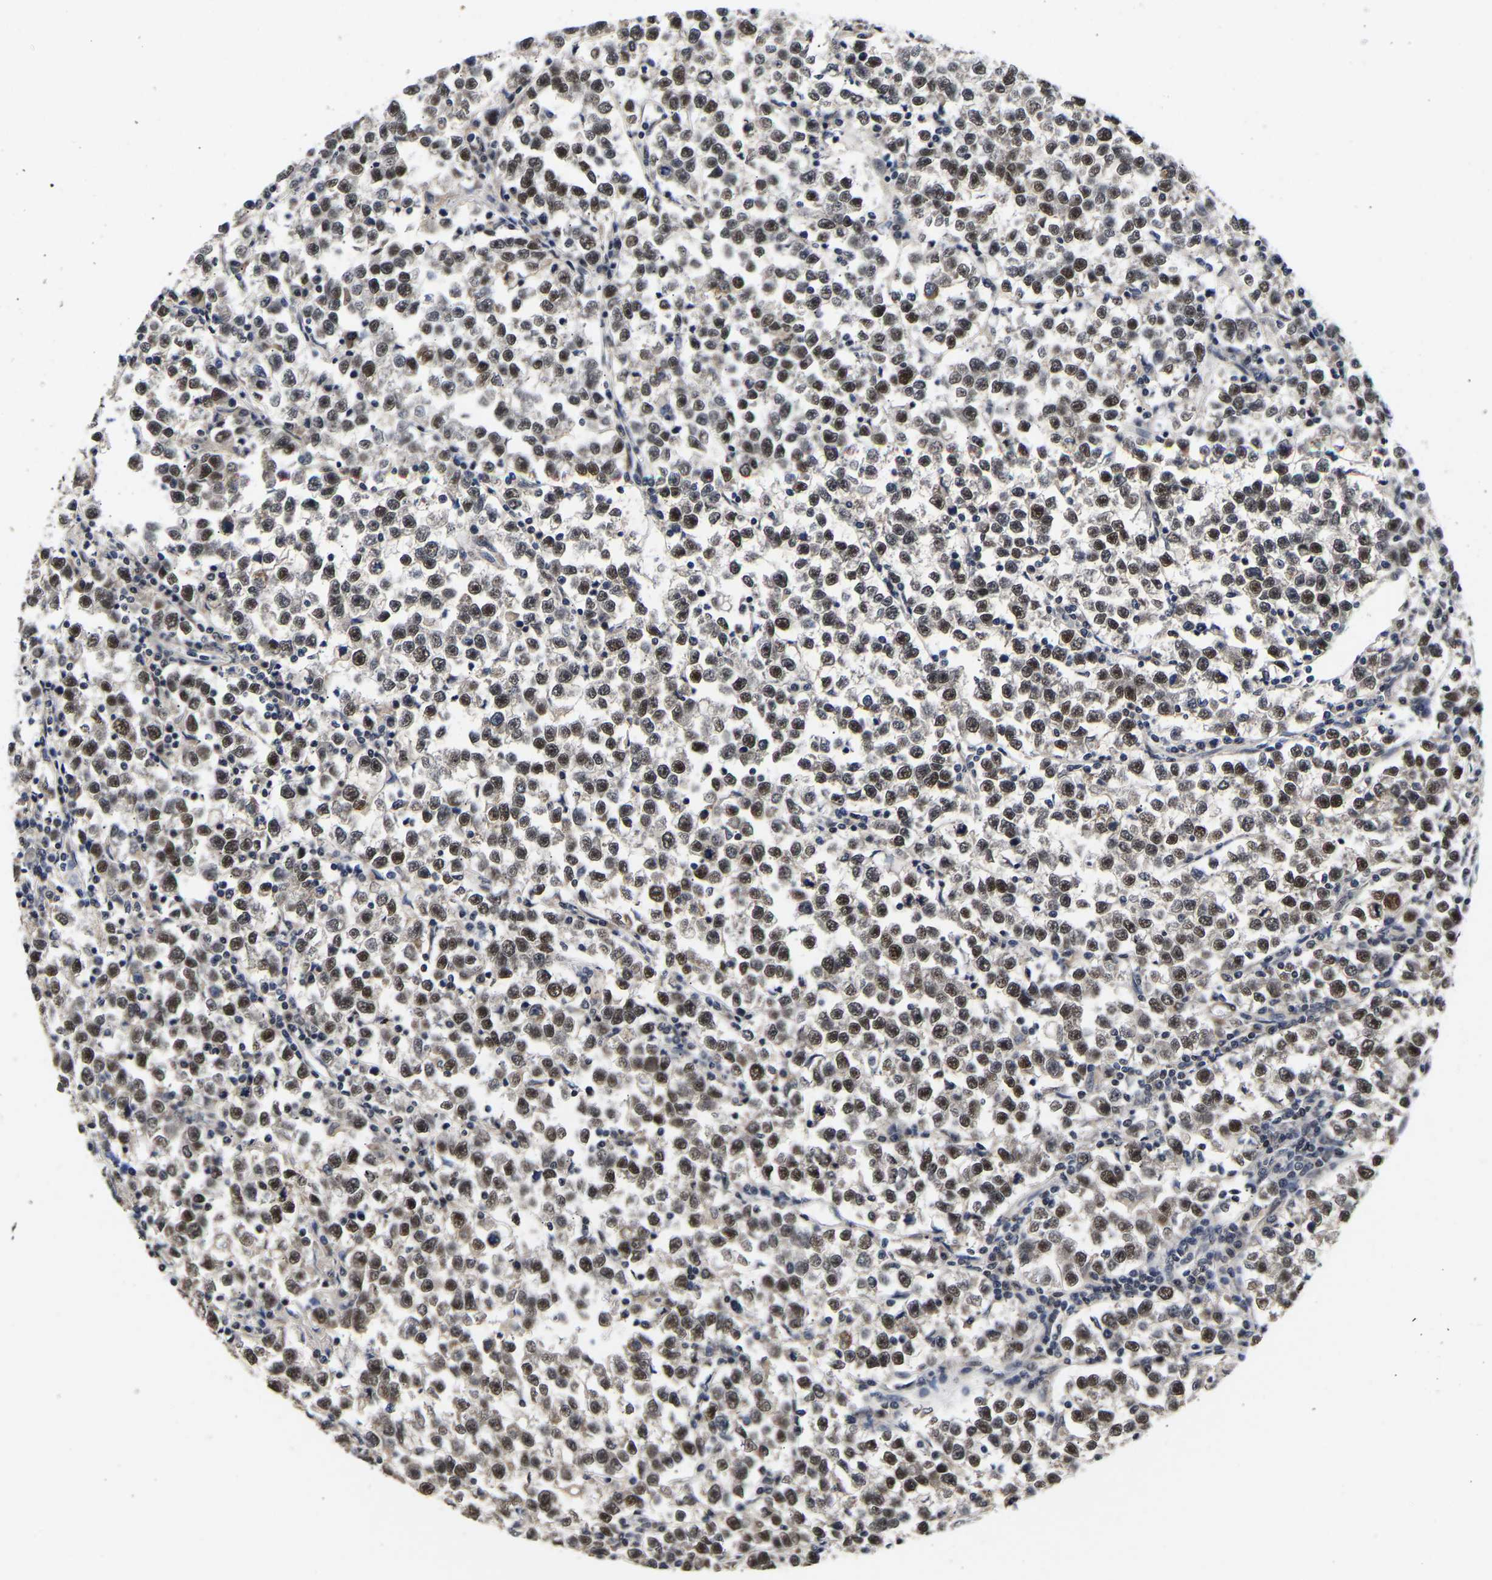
{"staining": {"intensity": "moderate", "quantity": ">75%", "location": "cytoplasmic/membranous,nuclear"}, "tissue": "testis cancer", "cell_type": "Tumor cells", "image_type": "cancer", "snomed": [{"axis": "morphology", "description": "Normal tissue, NOS"}, {"axis": "morphology", "description": "Seminoma, NOS"}, {"axis": "topography", "description": "Testis"}], "caption": "Approximately >75% of tumor cells in testis cancer display moderate cytoplasmic/membranous and nuclear protein positivity as visualized by brown immunohistochemical staining.", "gene": "METTL16", "patient": {"sex": "male", "age": 43}}